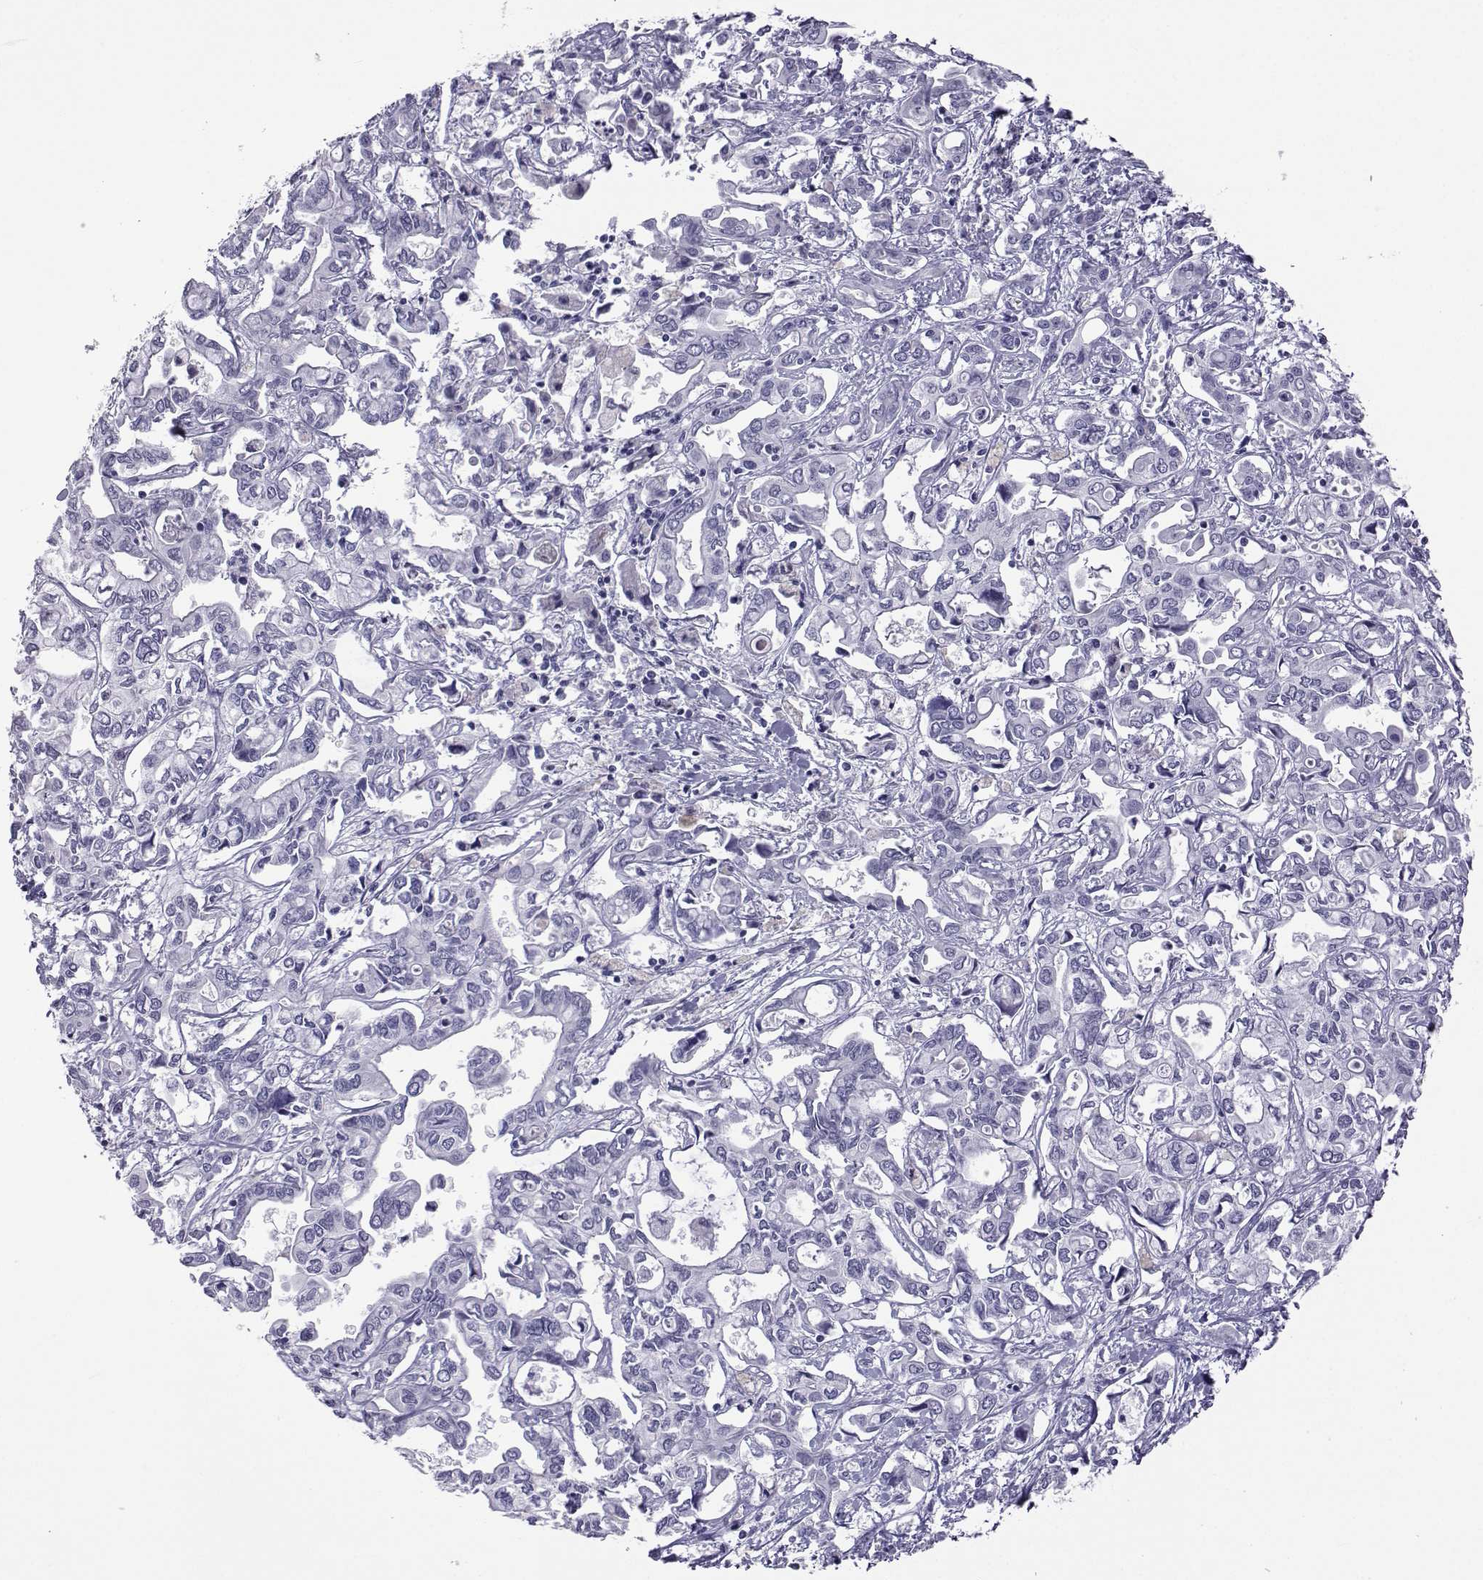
{"staining": {"intensity": "negative", "quantity": "none", "location": "none"}, "tissue": "liver cancer", "cell_type": "Tumor cells", "image_type": "cancer", "snomed": [{"axis": "morphology", "description": "Cholangiocarcinoma"}, {"axis": "topography", "description": "Liver"}], "caption": "Tumor cells show no significant positivity in cholangiocarcinoma (liver). (Stains: DAB (3,3'-diaminobenzidine) immunohistochemistry (IHC) with hematoxylin counter stain, Microscopy: brightfield microscopy at high magnification).", "gene": "ACTL7A", "patient": {"sex": "female", "age": 64}}